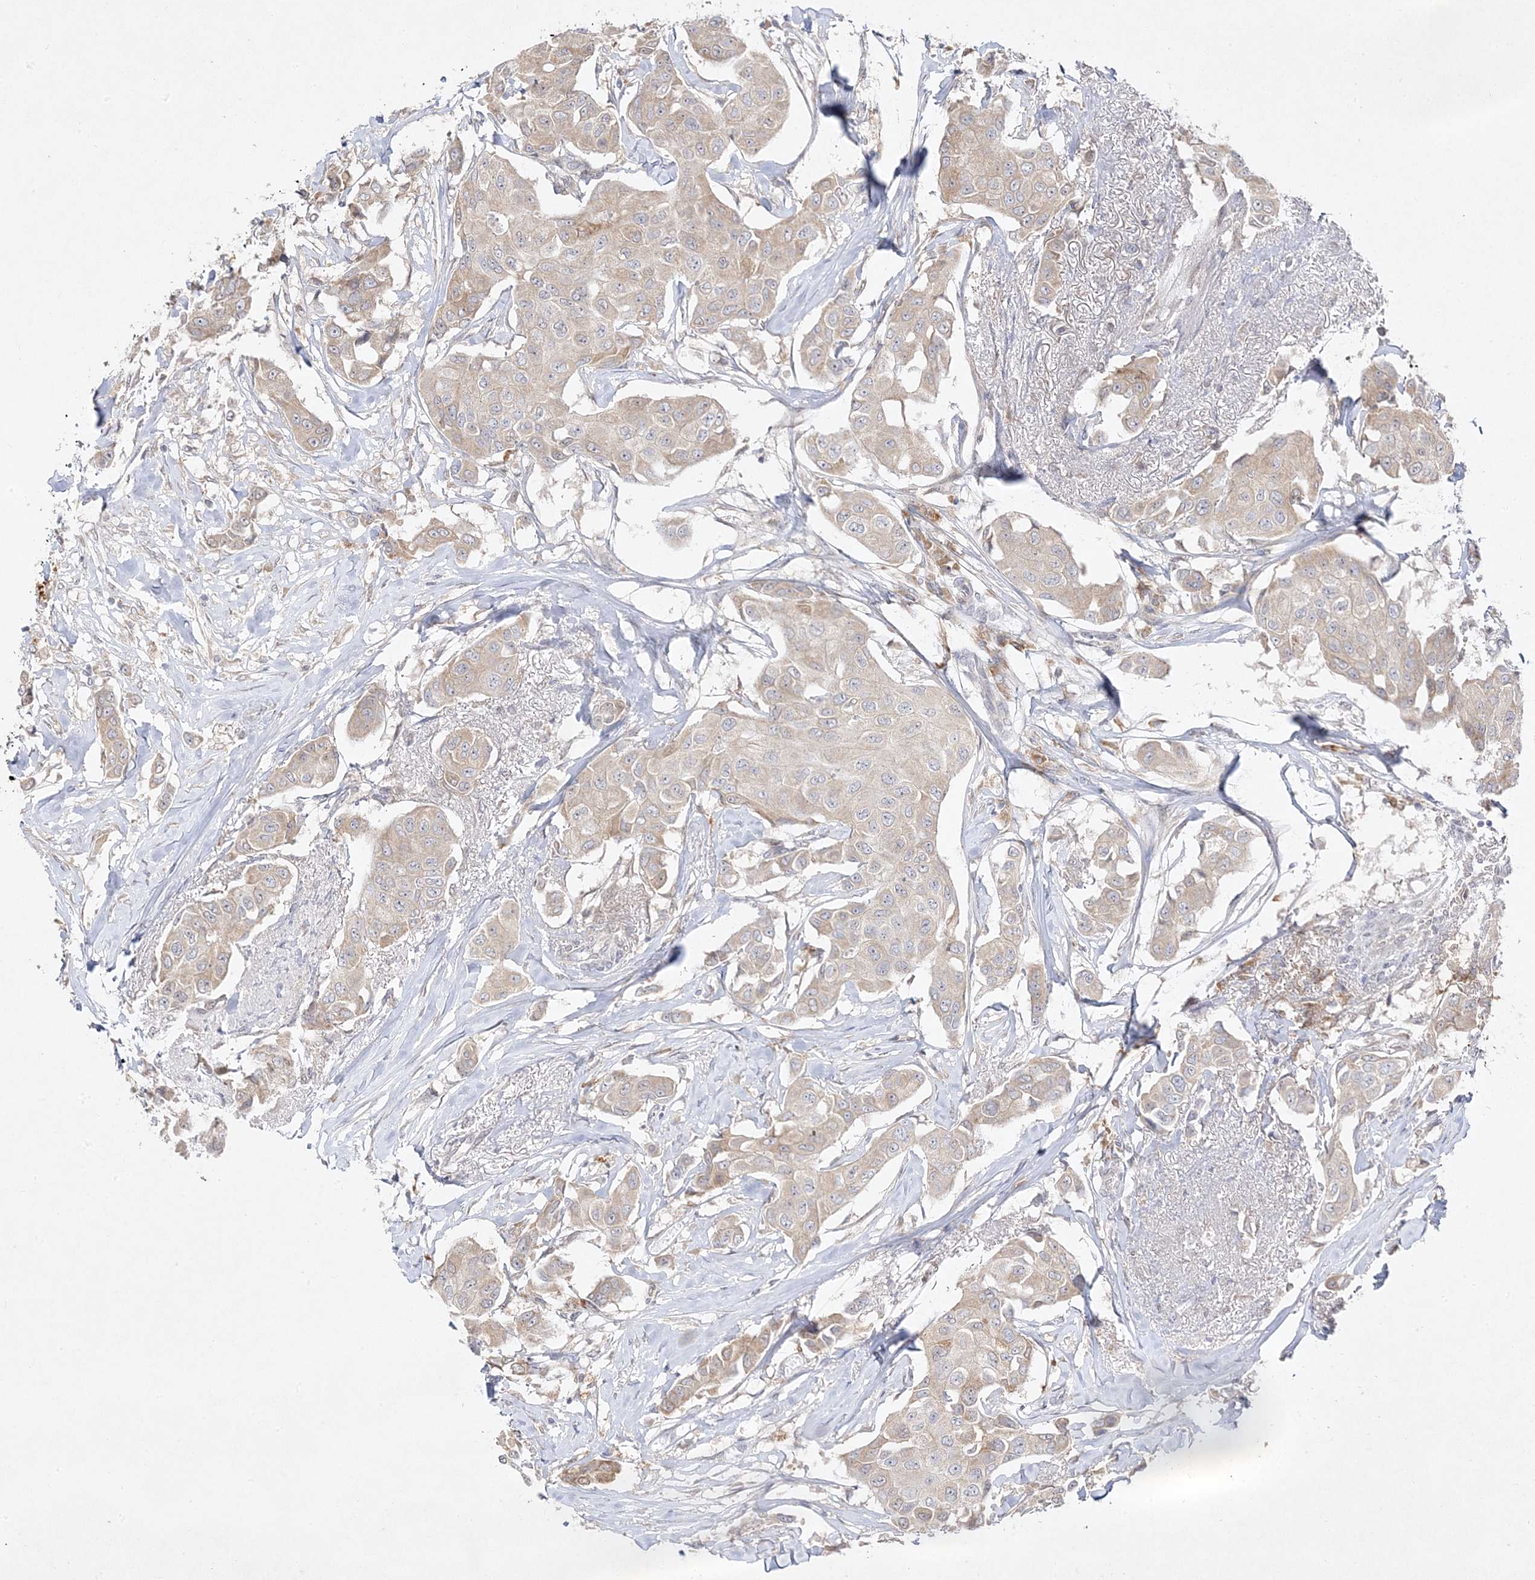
{"staining": {"intensity": "weak", "quantity": "<25%", "location": "cytoplasmic/membranous"}, "tissue": "breast cancer", "cell_type": "Tumor cells", "image_type": "cancer", "snomed": [{"axis": "morphology", "description": "Duct carcinoma"}, {"axis": "topography", "description": "Breast"}], "caption": "This is an immunohistochemistry (IHC) photomicrograph of human breast cancer. There is no positivity in tumor cells.", "gene": "C2CD2", "patient": {"sex": "female", "age": 80}}